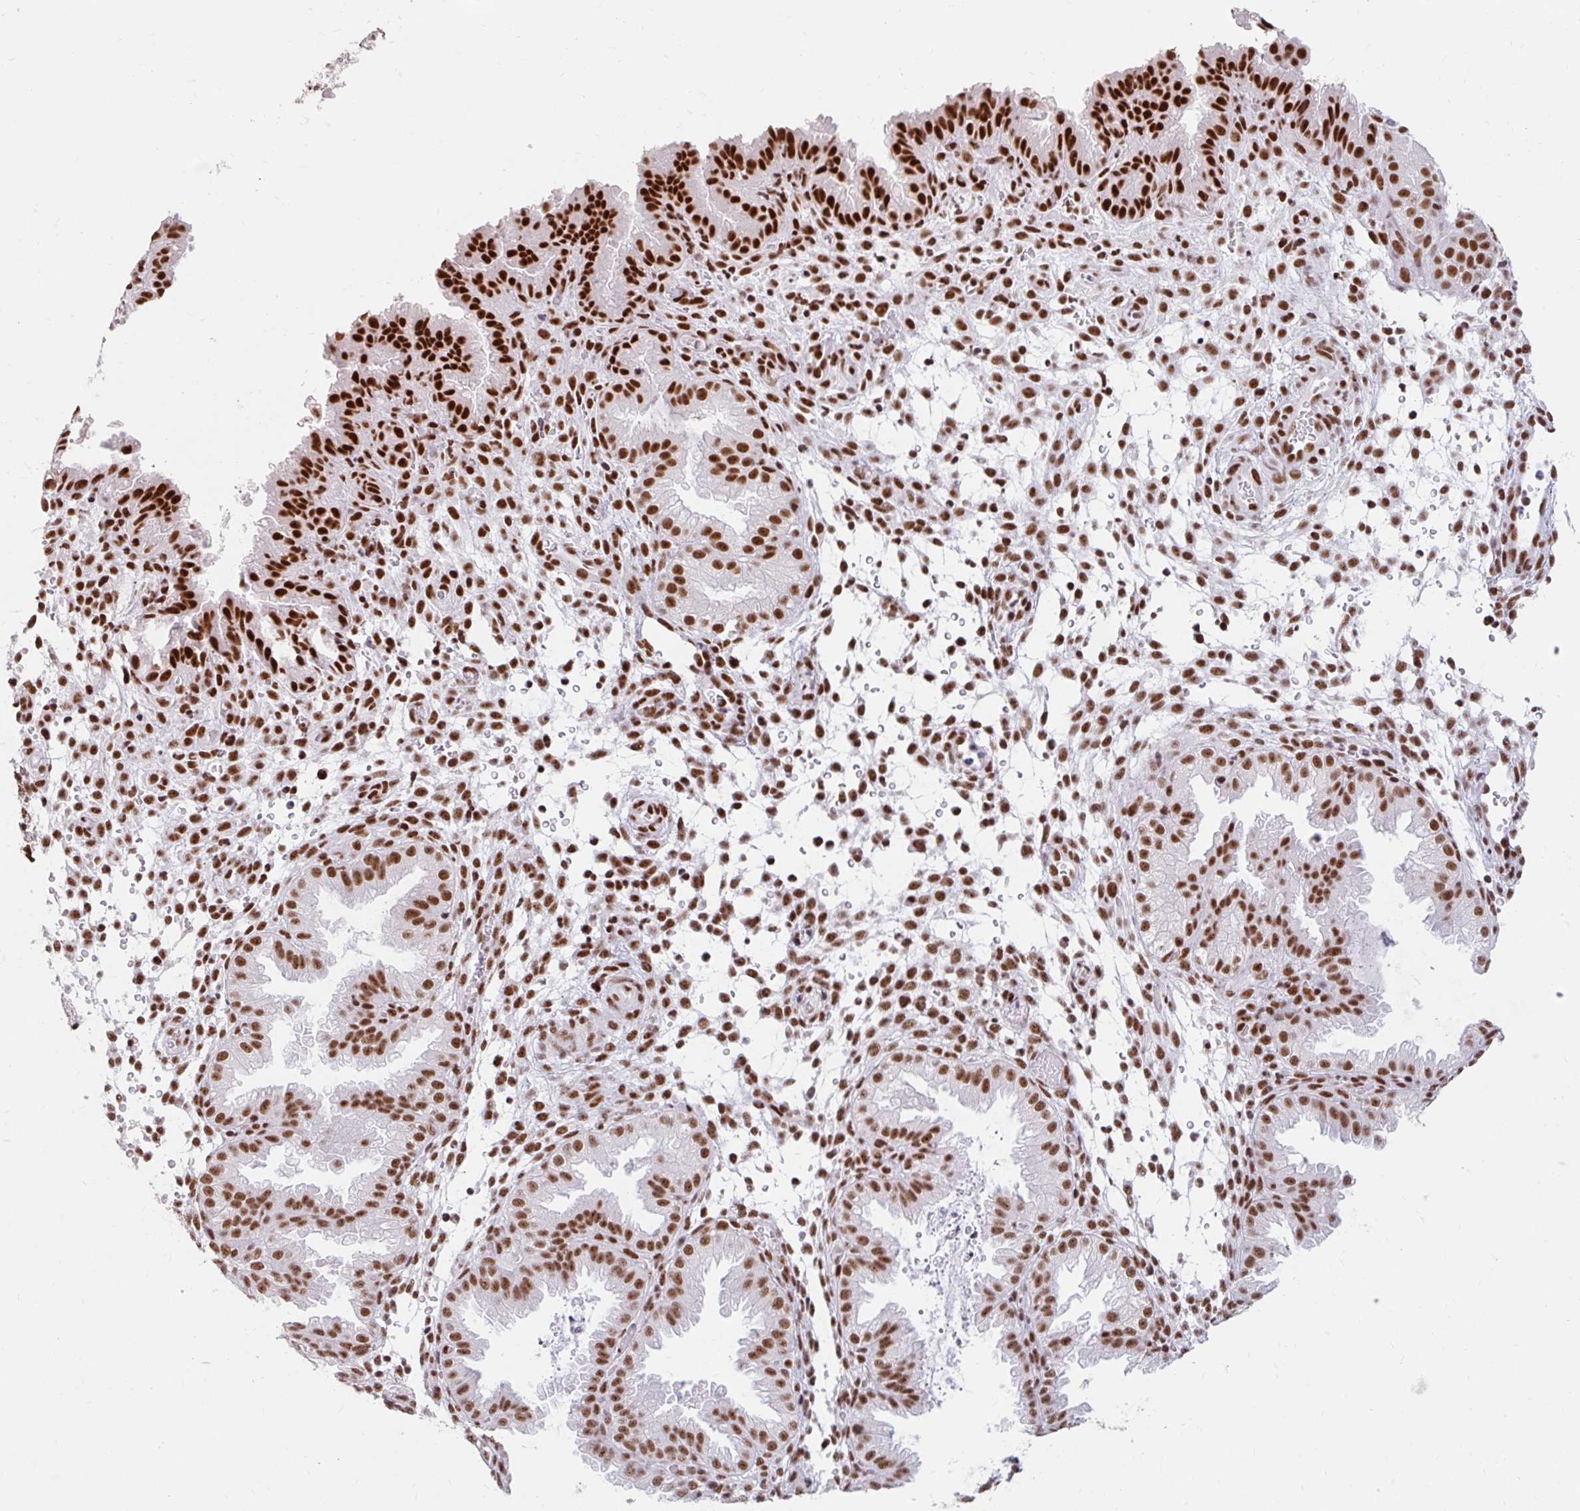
{"staining": {"intensity": "strong", "quantity": ">75%", "location": "nuclear"}, "tissue": "endometrium", "cell_type": "Cells in endometrial stroma", "image_type": "normal", "snomed": [{"axis": "morphology", "description": "Normal tissue, NOS"}, {"axis": "topography", "description": "Endometrium"}], "caption": "A histopathology image of endometrium stained for a protein exhibits strong nuclear brown staining in cells in endometrial stroma.", "gene": "SRSF10", "patient": {"sex": "female", "age": 33}}